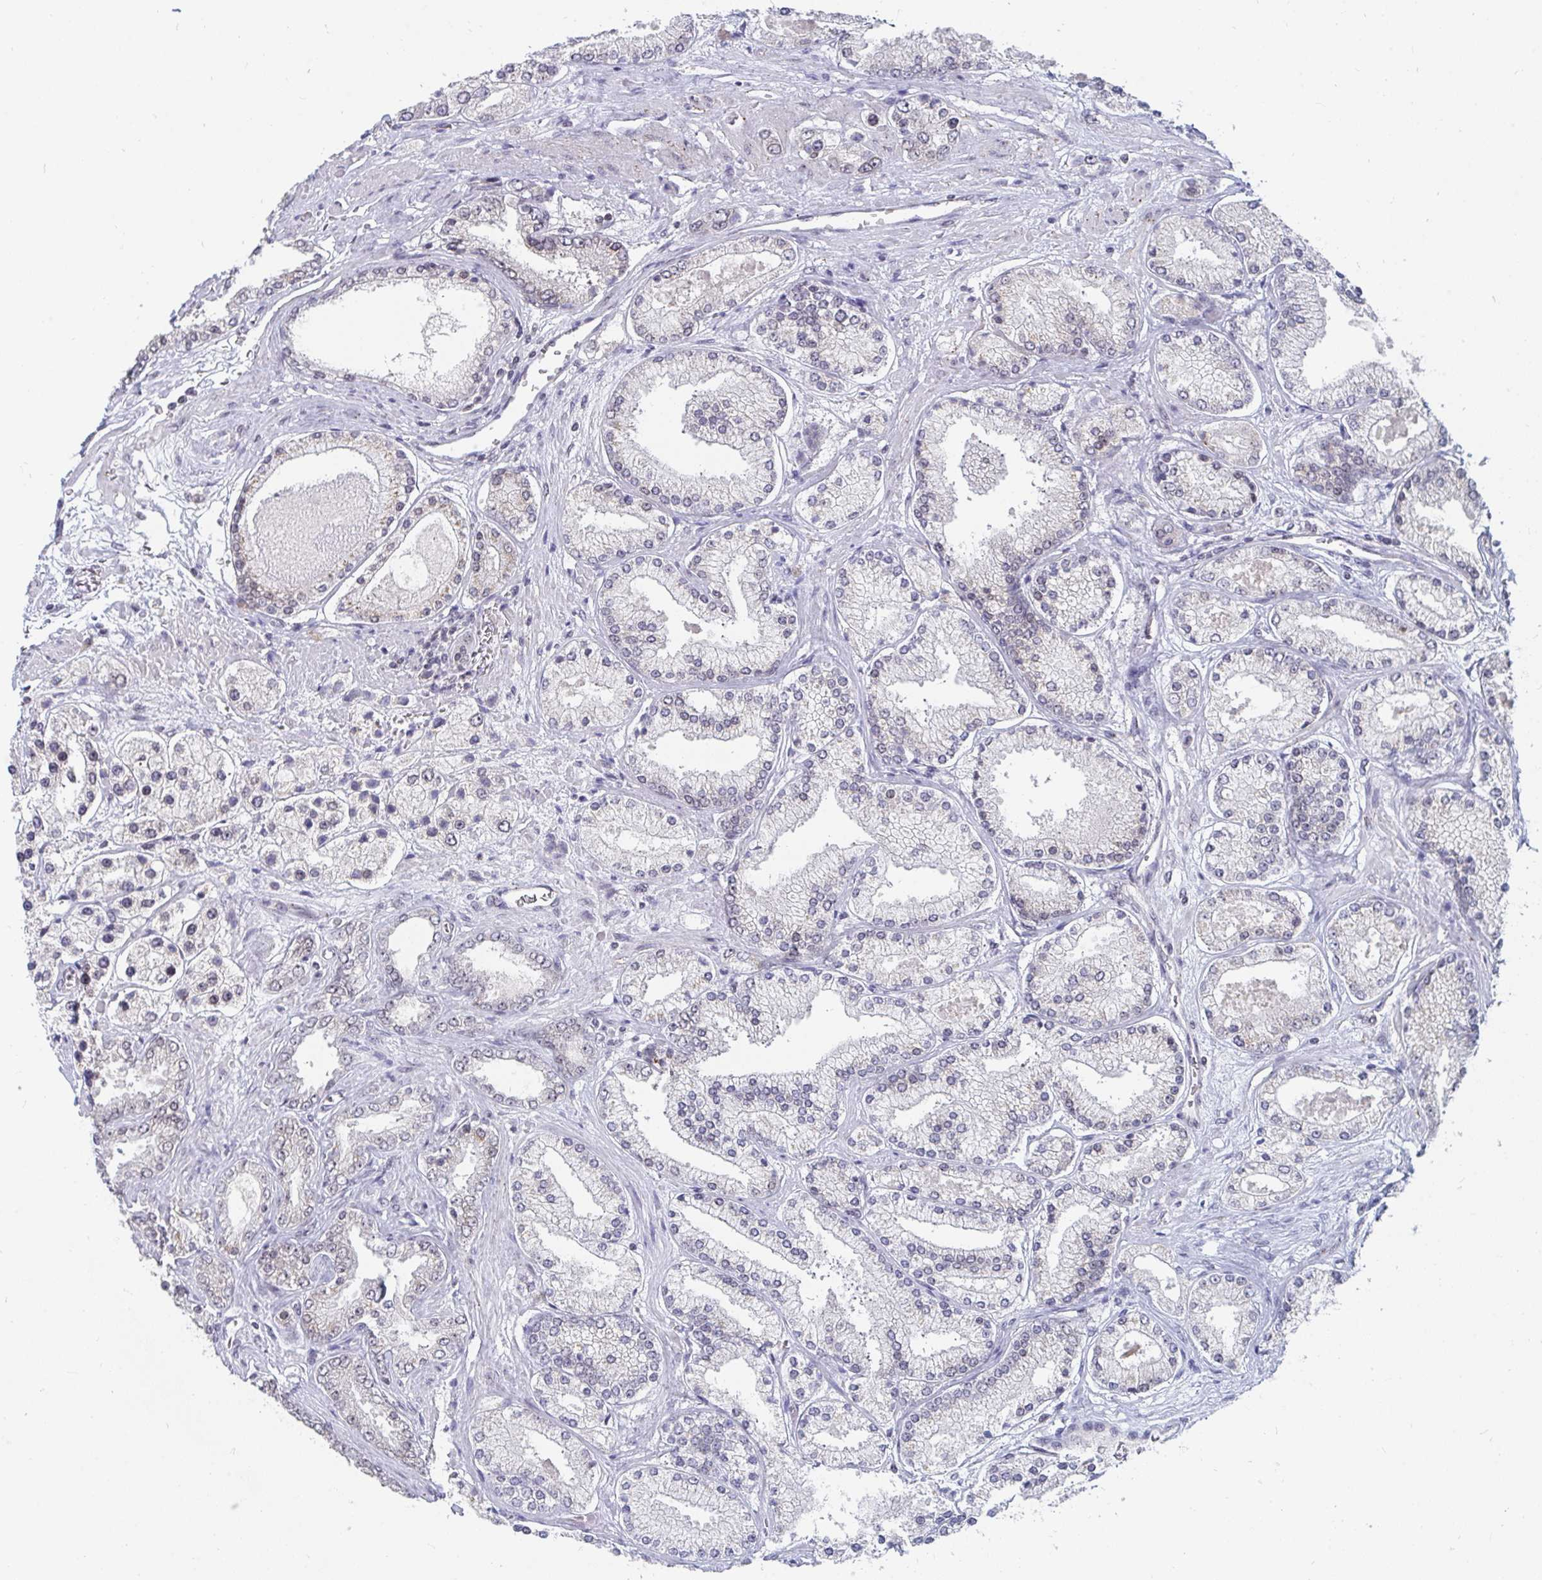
{"staining": {"intensity": "negative", "quantity": "none", "location": "none"}, "tissue": "prostate cancer", "cell_type": "Tumor cells", "image_type": "cancer", "snomed": [{"axis": "morphology", "description": "Adenocarcinoma, High grade"}, {"axis": "topography", "description": "Prostate"}], "caption": "This image is of prostate high-grade adenocarcinoma stained with immunohistochemistry to label a protein in brown with the nuclei are counter-stained blue. There is no expression in tumor cells.", "gene": "TRIP12", "patient": {"sex": "male", "age": 67}}